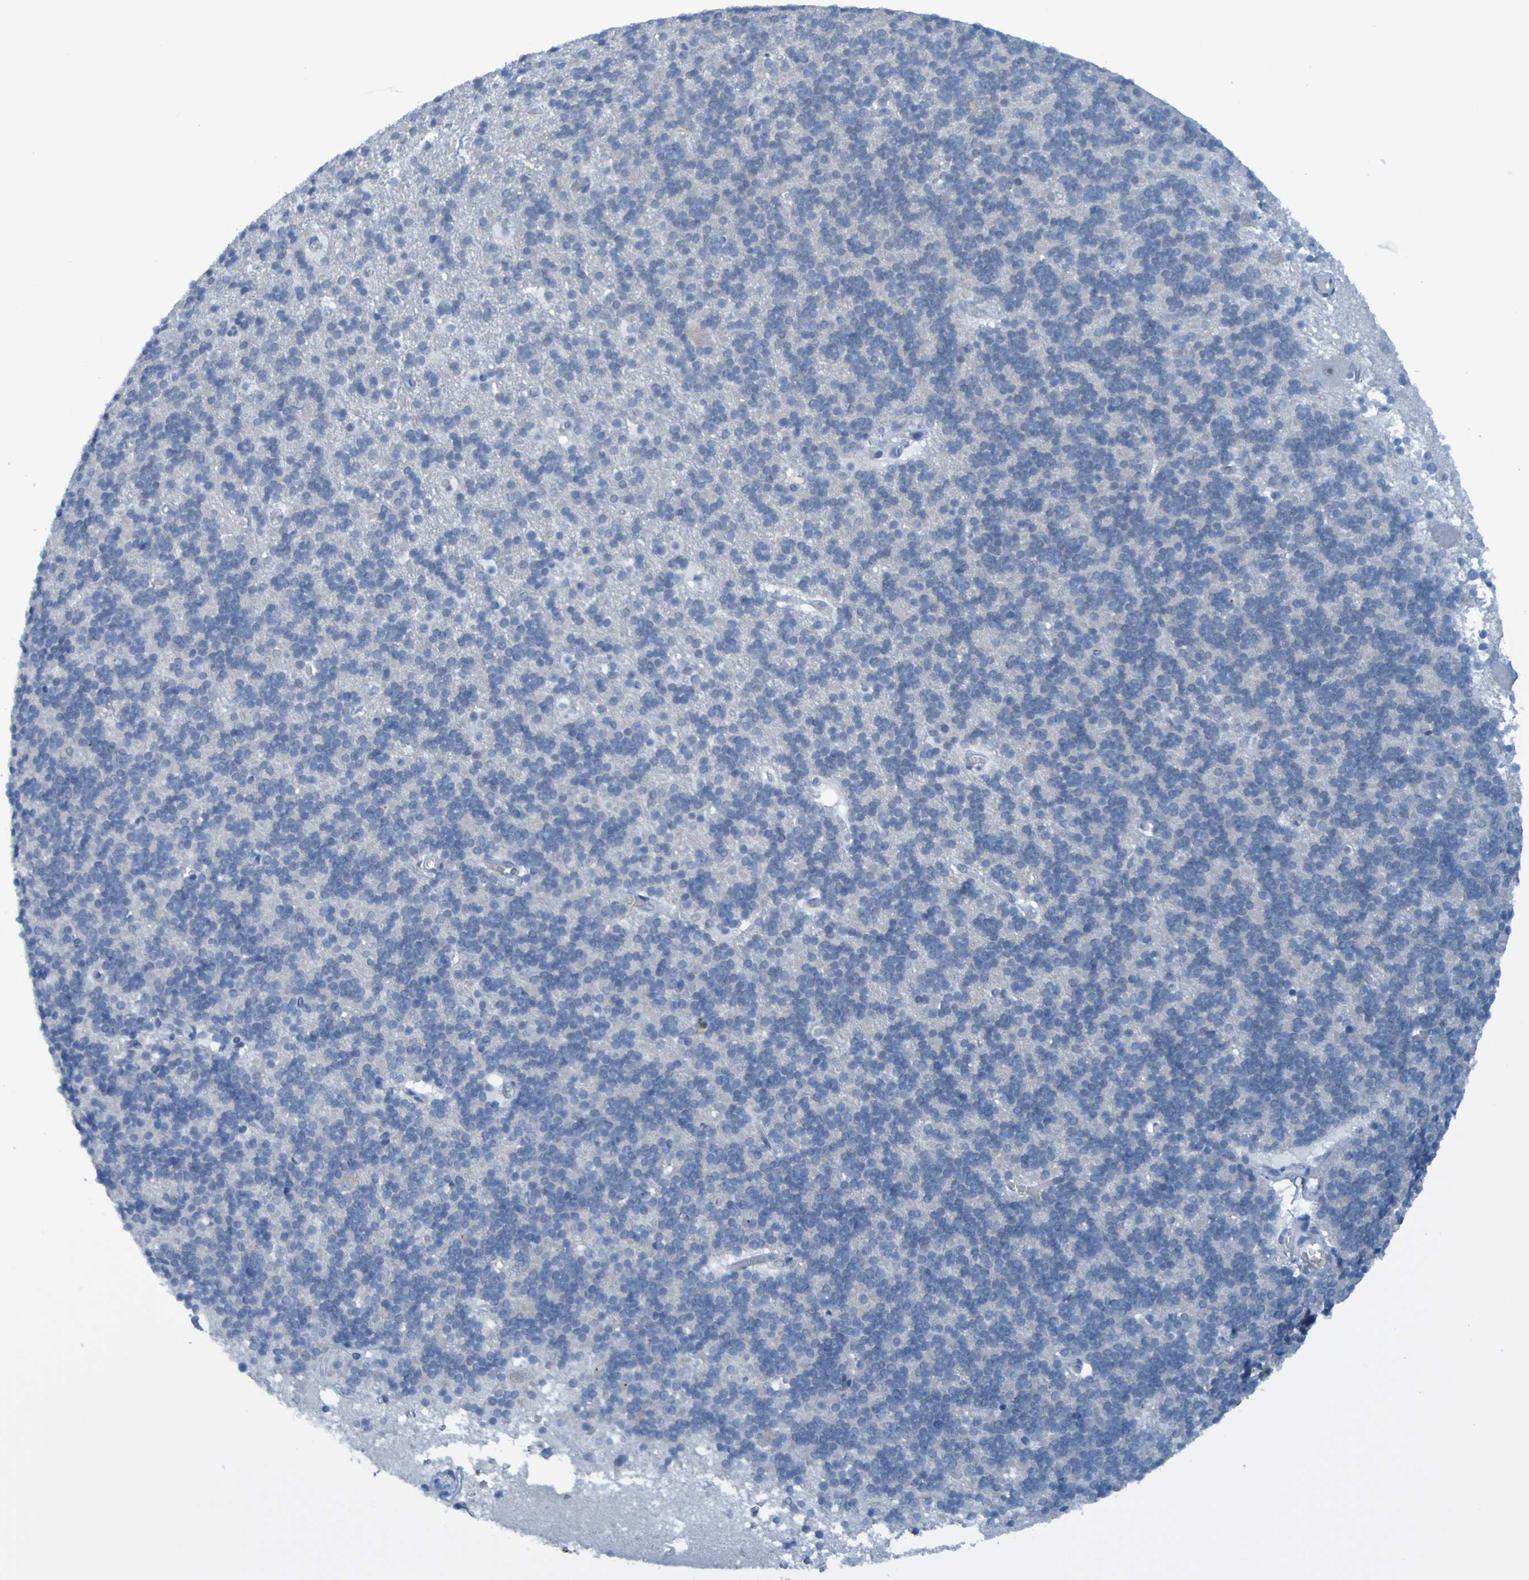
{"staining": {"intensity": "negative", "quantity": "none", "location": "none"}, "tissue": "cerebellum", "cell_type": "Cells in granular layer", "image_type": "normal", "snomed": [{"axis": "morphology", "description": "Normal tissue, NOS"}, {"axis": "topography", "description": "Cerebellum"}], "caption": "High magnification brightfield microscopy of normal cerebellum stained with DAB (brown) and counterstained with hematoxylin (blue): cells in granular layer show no significant staining. Nuclei are stained in blue.", "gene": "USP36", "patient": {"sex": "male", "age": 45}}